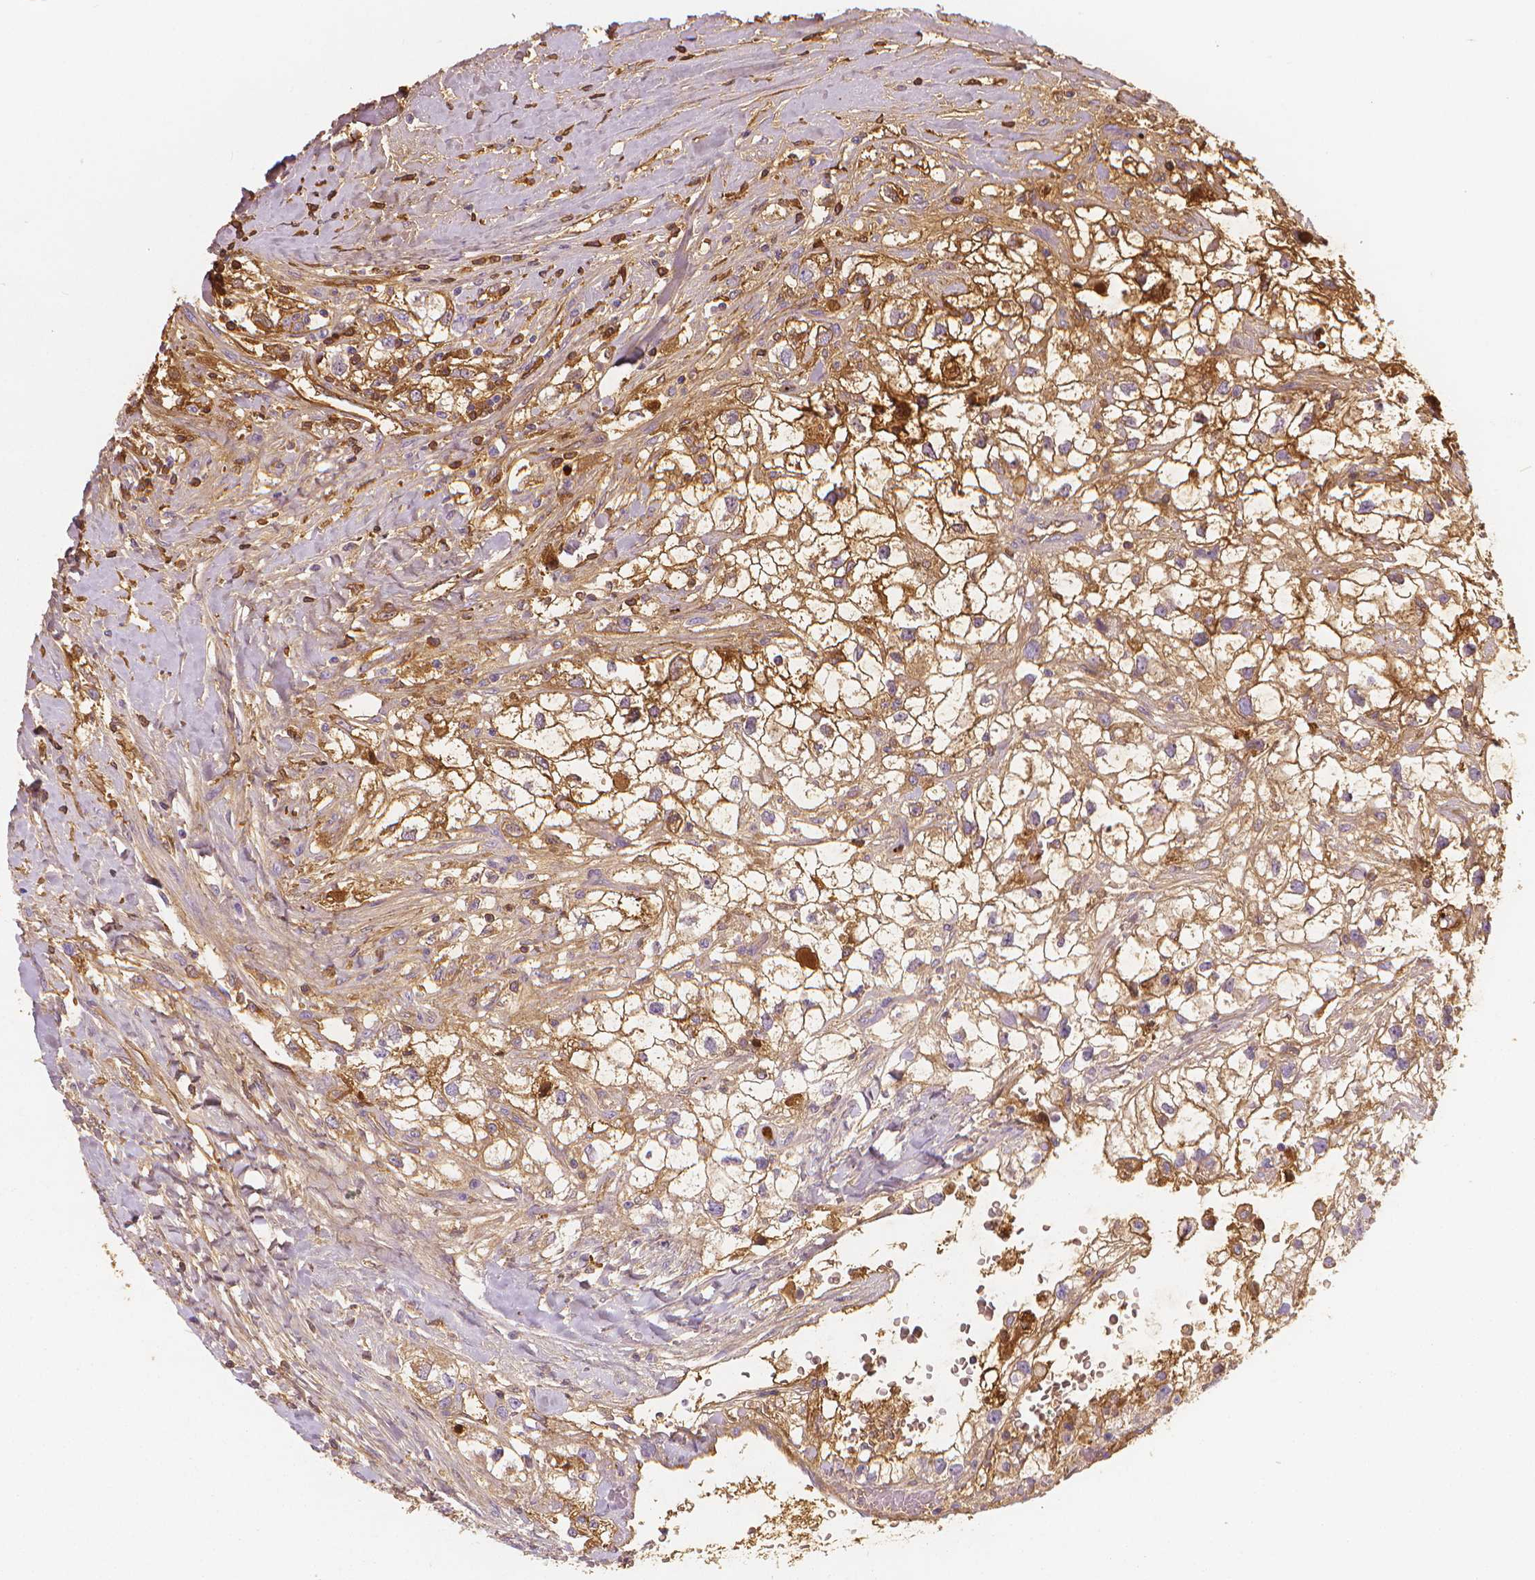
{"staining": {"intensity": "moderate", "quantity": ">75%", "location": "cytoplasmic/membranous"}, "tissue": "renal cancer", "cell_type": "Tumor cells", "image_type": "cancer", "snomed": [{"axis": "morphology", "description": "Adenocarcinoma, NOS"}, {"axis": "topography", "description": "Kidney"}], "caption": "IHC photomicrograph of renal cancer stained for a protein (brown), which demonstrates medium levels of moderate cytoplasmic/membranous staining in about >75% of tumor cells.", "gene": "APOA4", "patient": {"sex": "male", "age": 59}}